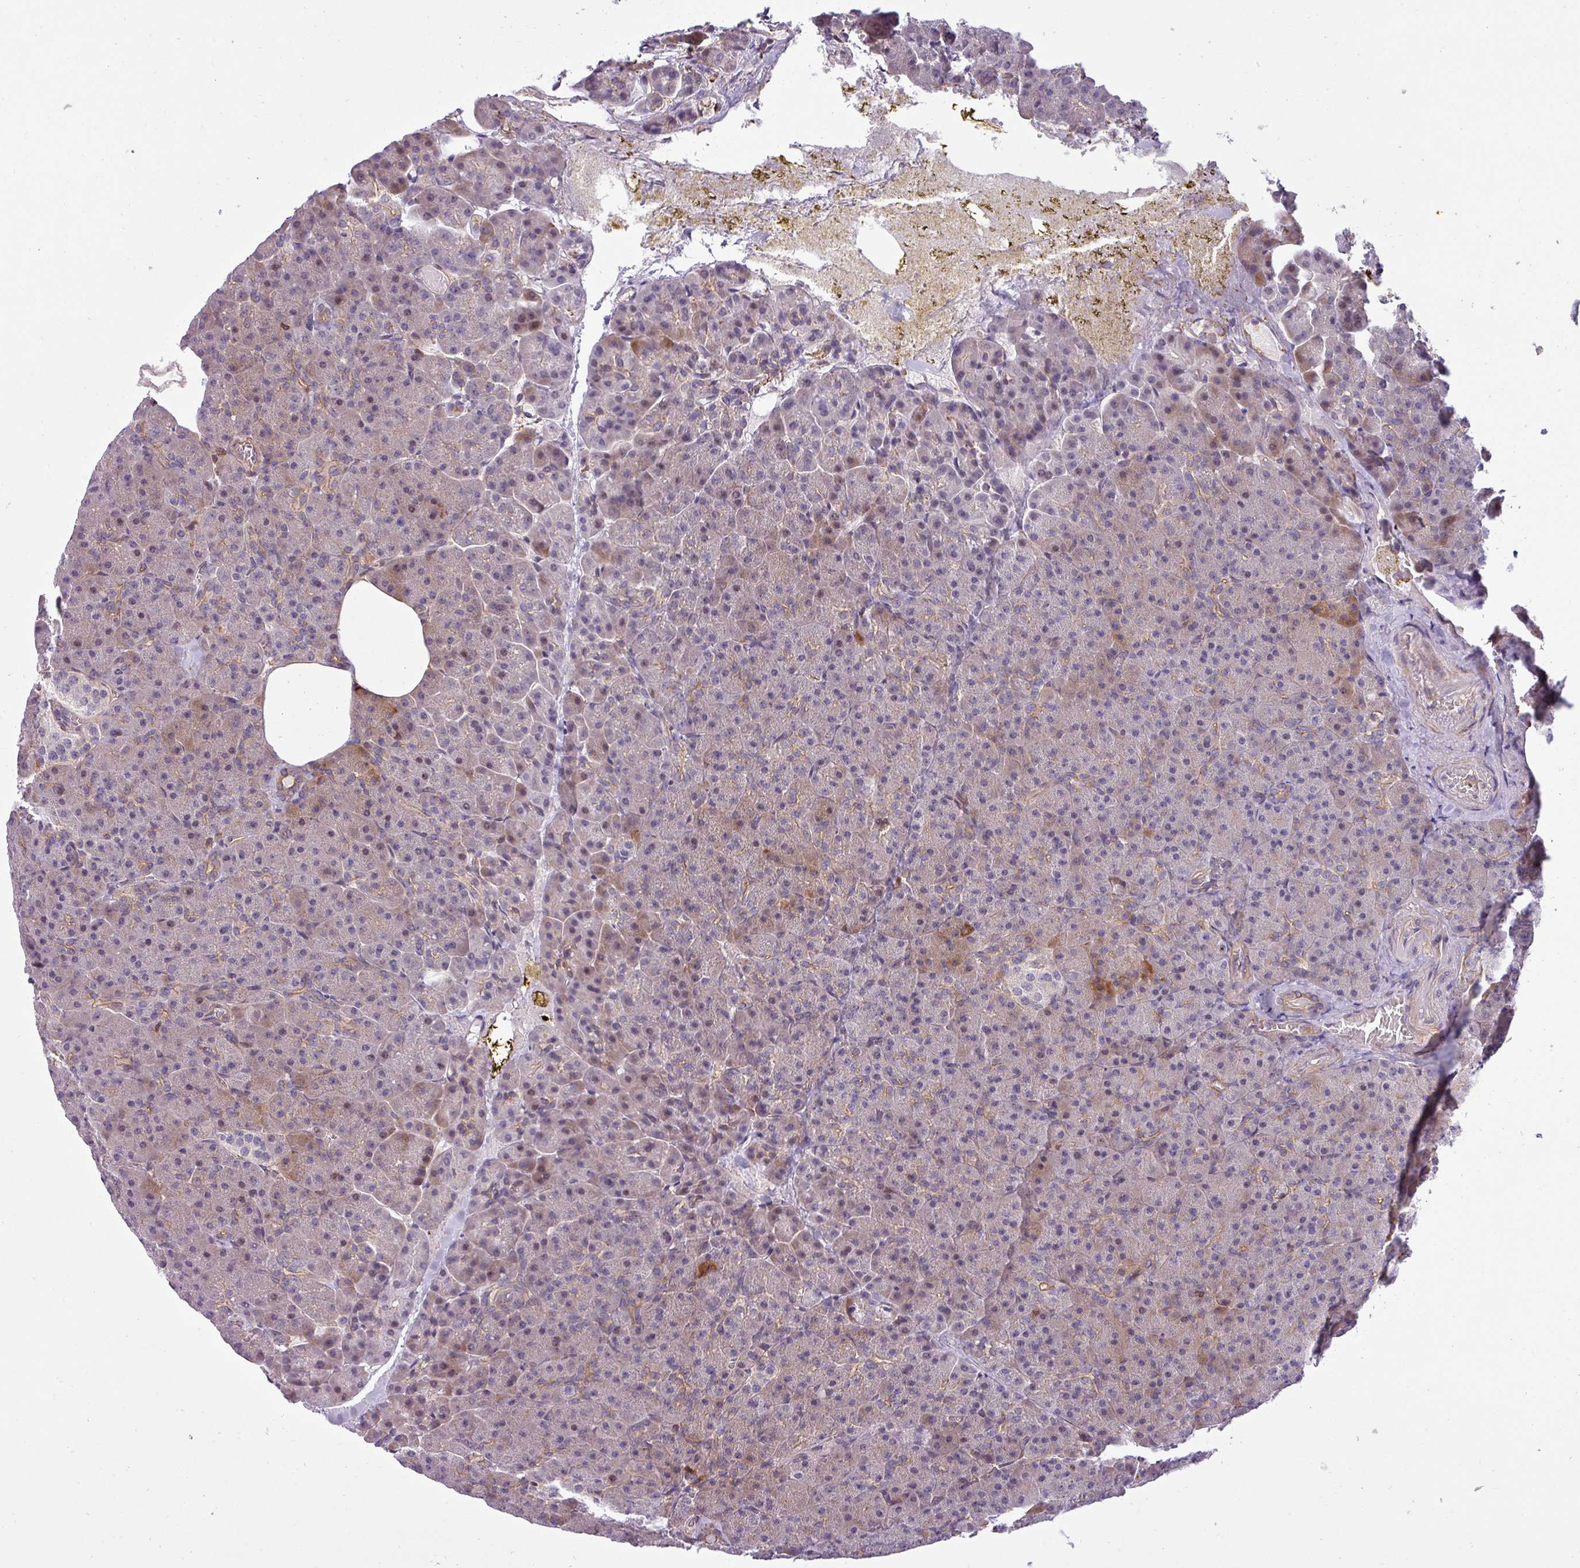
{"staining": {"intensity": "moderate", "quantity": "<25%", "location": "cytoplasmic/membranous"}, "tissue": "pancreas", "cell_type": "Exocrine glandular cells", "image_type": "normal", "snomed": [{"axis": "morphology", "description": "Normal tissue, NOS"}, {"axis": "topography", "description": "Pancreas"}], "caption": "A high-resolution image shows immunohistochemistry staining of unremarkable pancreas, which reveals moderate cytoplasmic/membranous positivity in about <25% of exocrine glandular cells. The staining was performed using DAB (3,3'-diaminobenzidine), with brown indicating positive protein expression. Nuclei are stained blue with hematoxylin.", "gene": "ZNF835", "patient": {"sex": "female", "age": 74}}